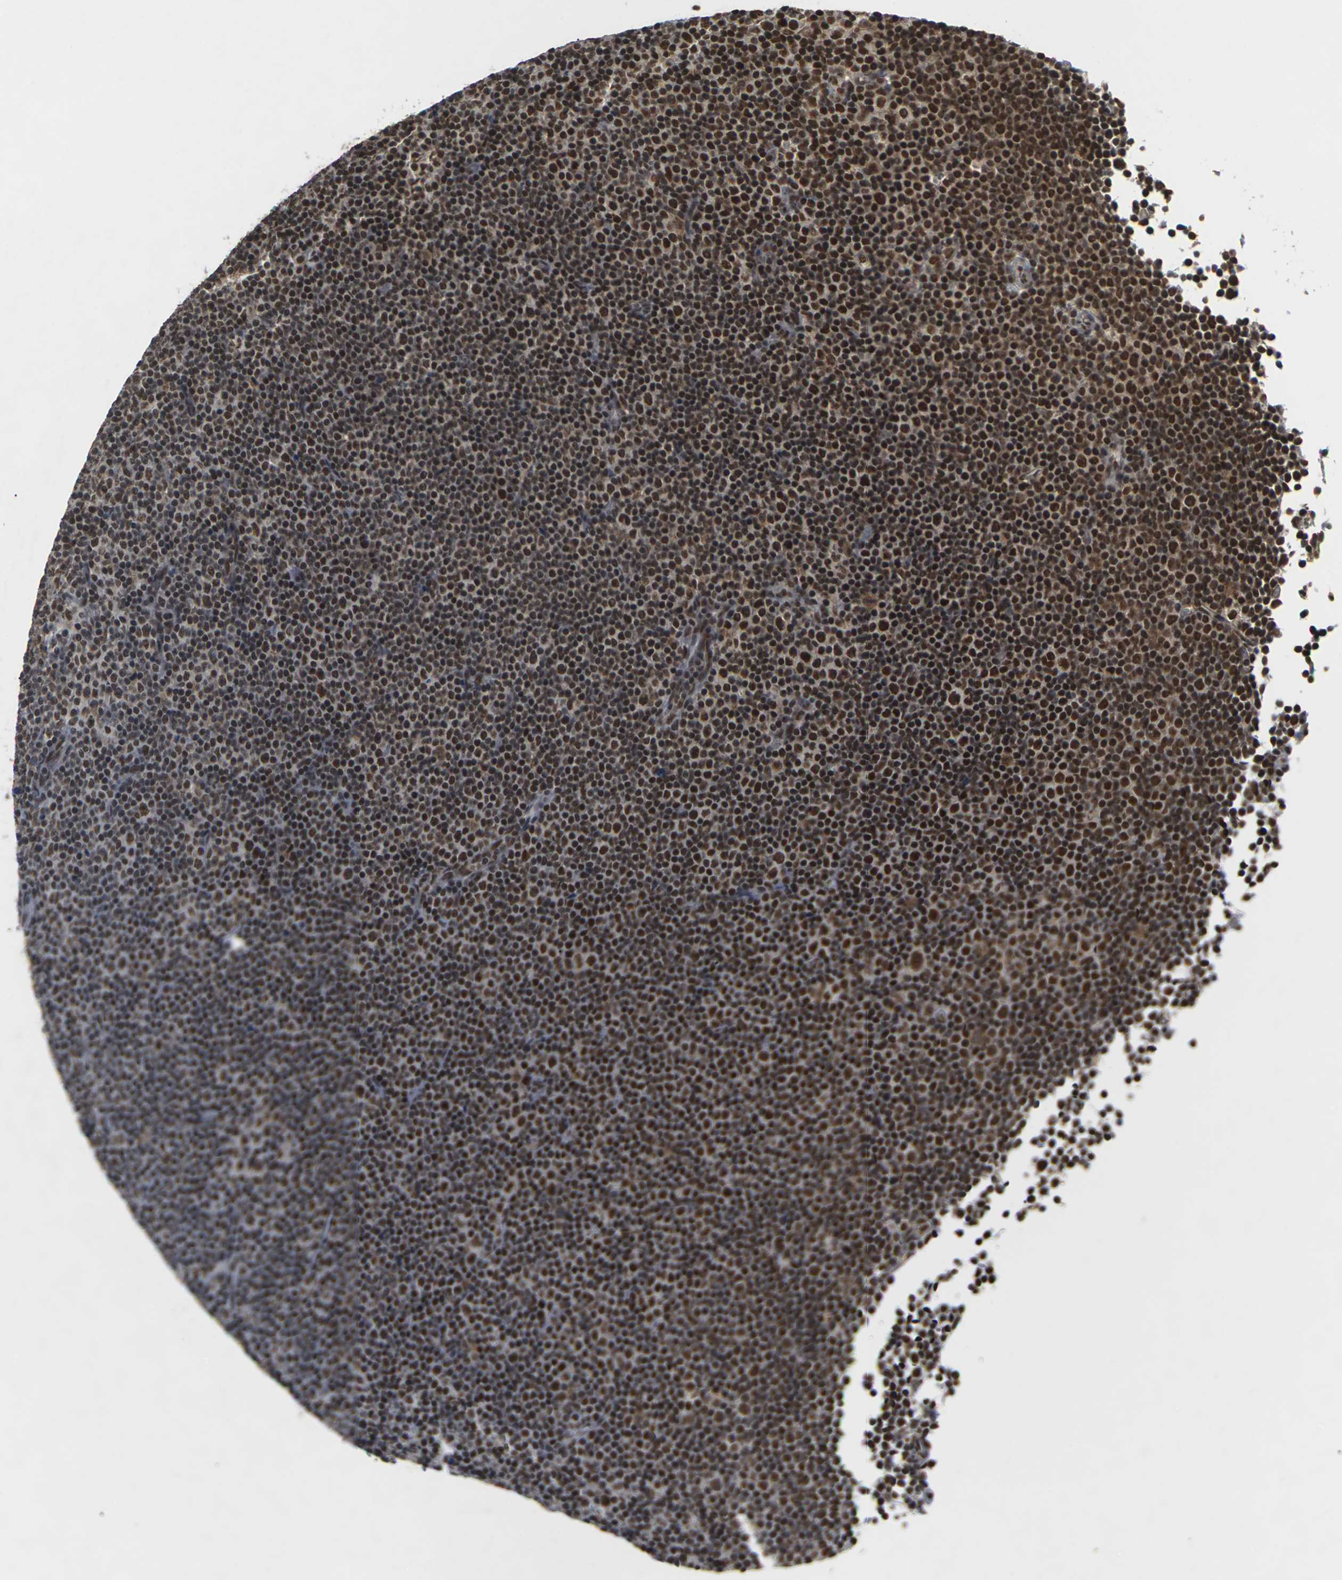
{"staining": {"intensity": "strong", "quantity": ">75%", "location": "nuclear"}, "tissue": "lymphoma", "cell_type": "Tumor cells", "image_type": "cancer", "snomed": [{"axis": "morphology", "description": "Malignant lymphoma, non-Hodgkin's type, Low grade"}, {"axis": "topography", "description": "Lymph node"}], "caption": "Brown immunohistochemical staining in human lymphoma exhibits strong nuclear positivity in about >75% of tumor cells.", "gene": "NELFA", "patient": {"sex": "female", "age": 67}}